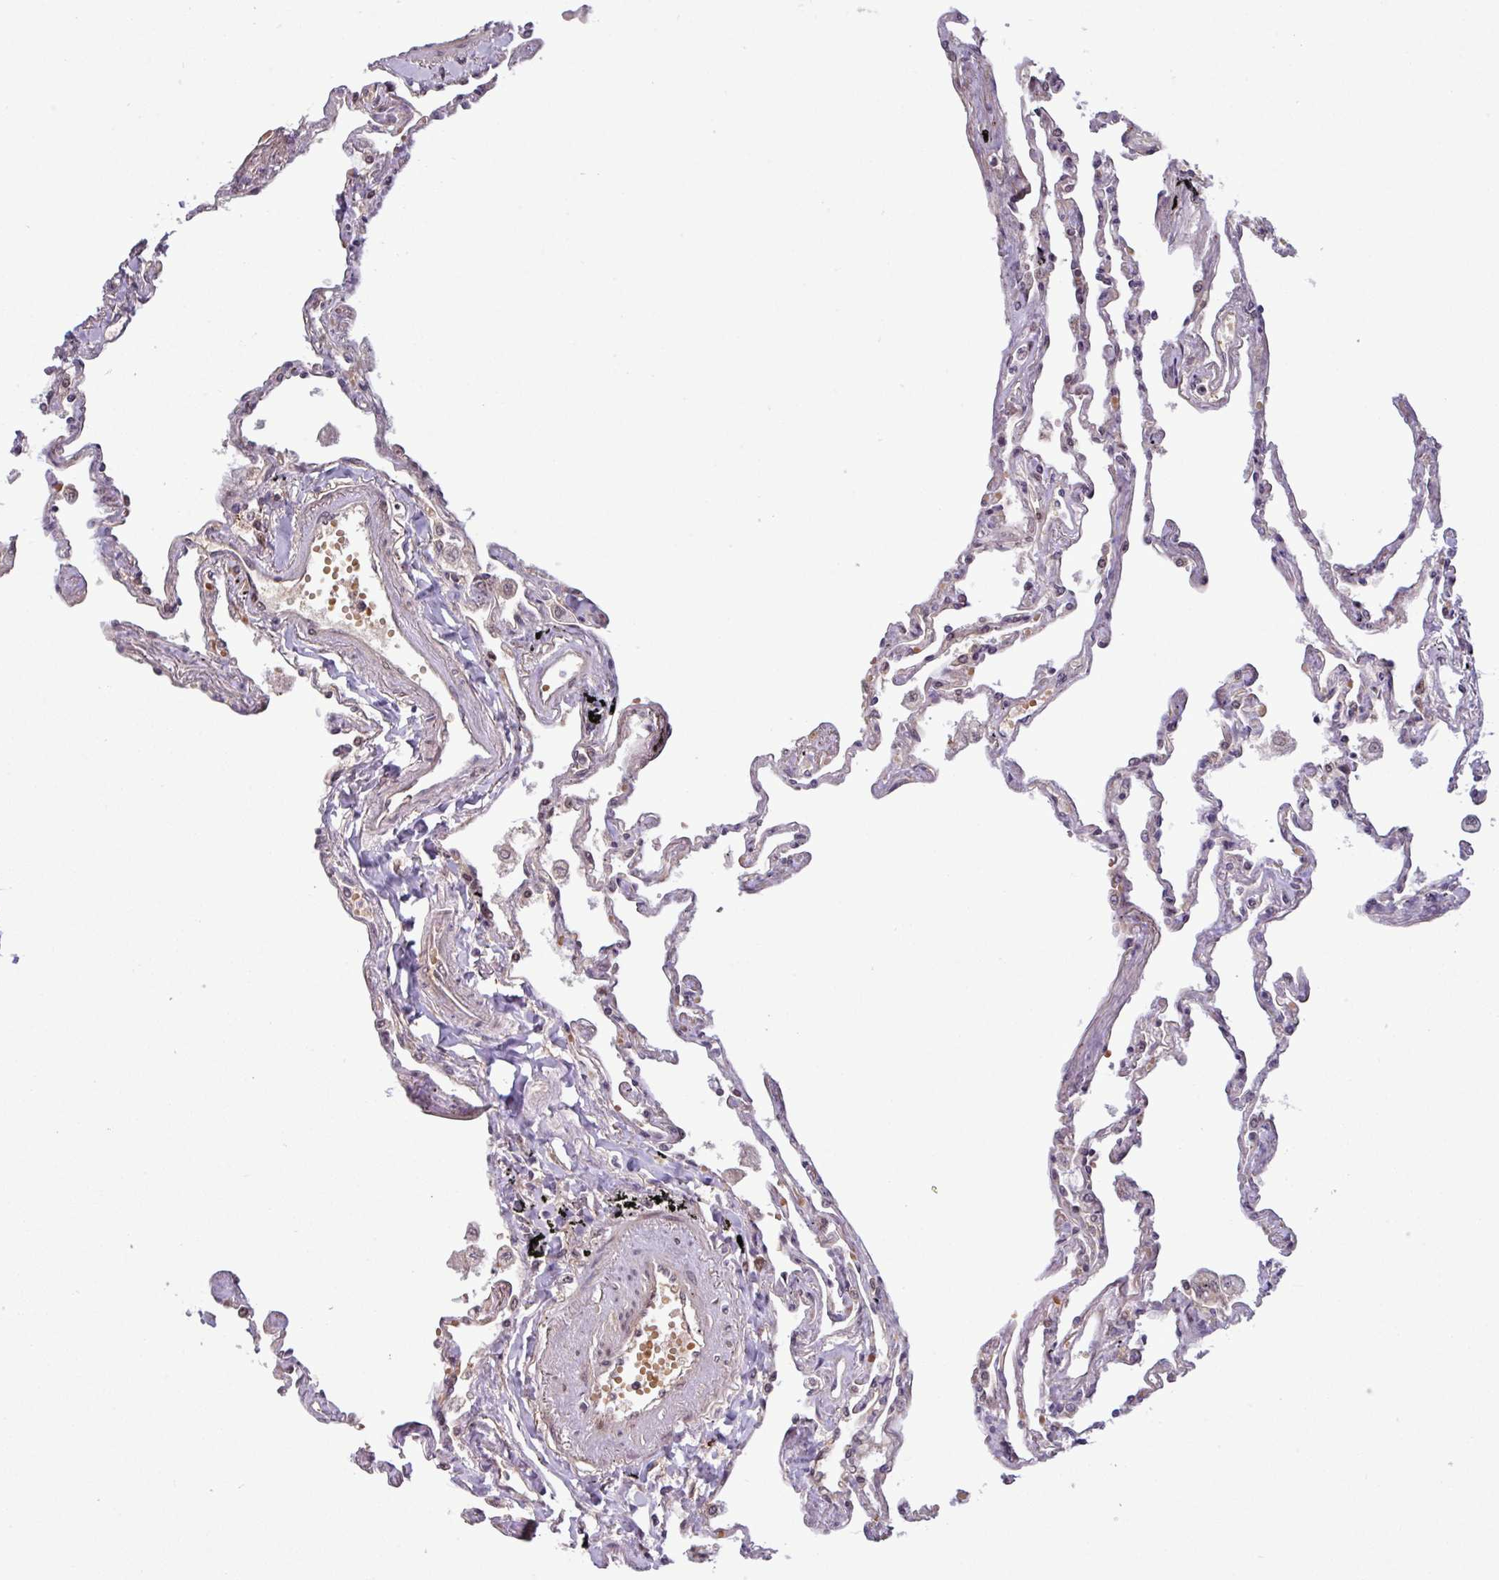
{"staining": {"intensity": "moderate", "quantity": "25%-75%", "location": "cytoplasmic/membranous,nuclear"}, "tissue": "lung", "cell_type": "Alveolar cells", "image_type": "normal", "snomed": [{"axis": "morphology", "description": "Normal tissue, NOS"}, {"axis": "topography", "description": "Lung"}], "caption": "A medium amount of moderate cytoplasmic/membranous,nuclear staining is identified in approximately 25%-75% of alveolar cells in normal lung.", "gene": "C7orf50", "patient": {"sex": "female", "age": 67}}